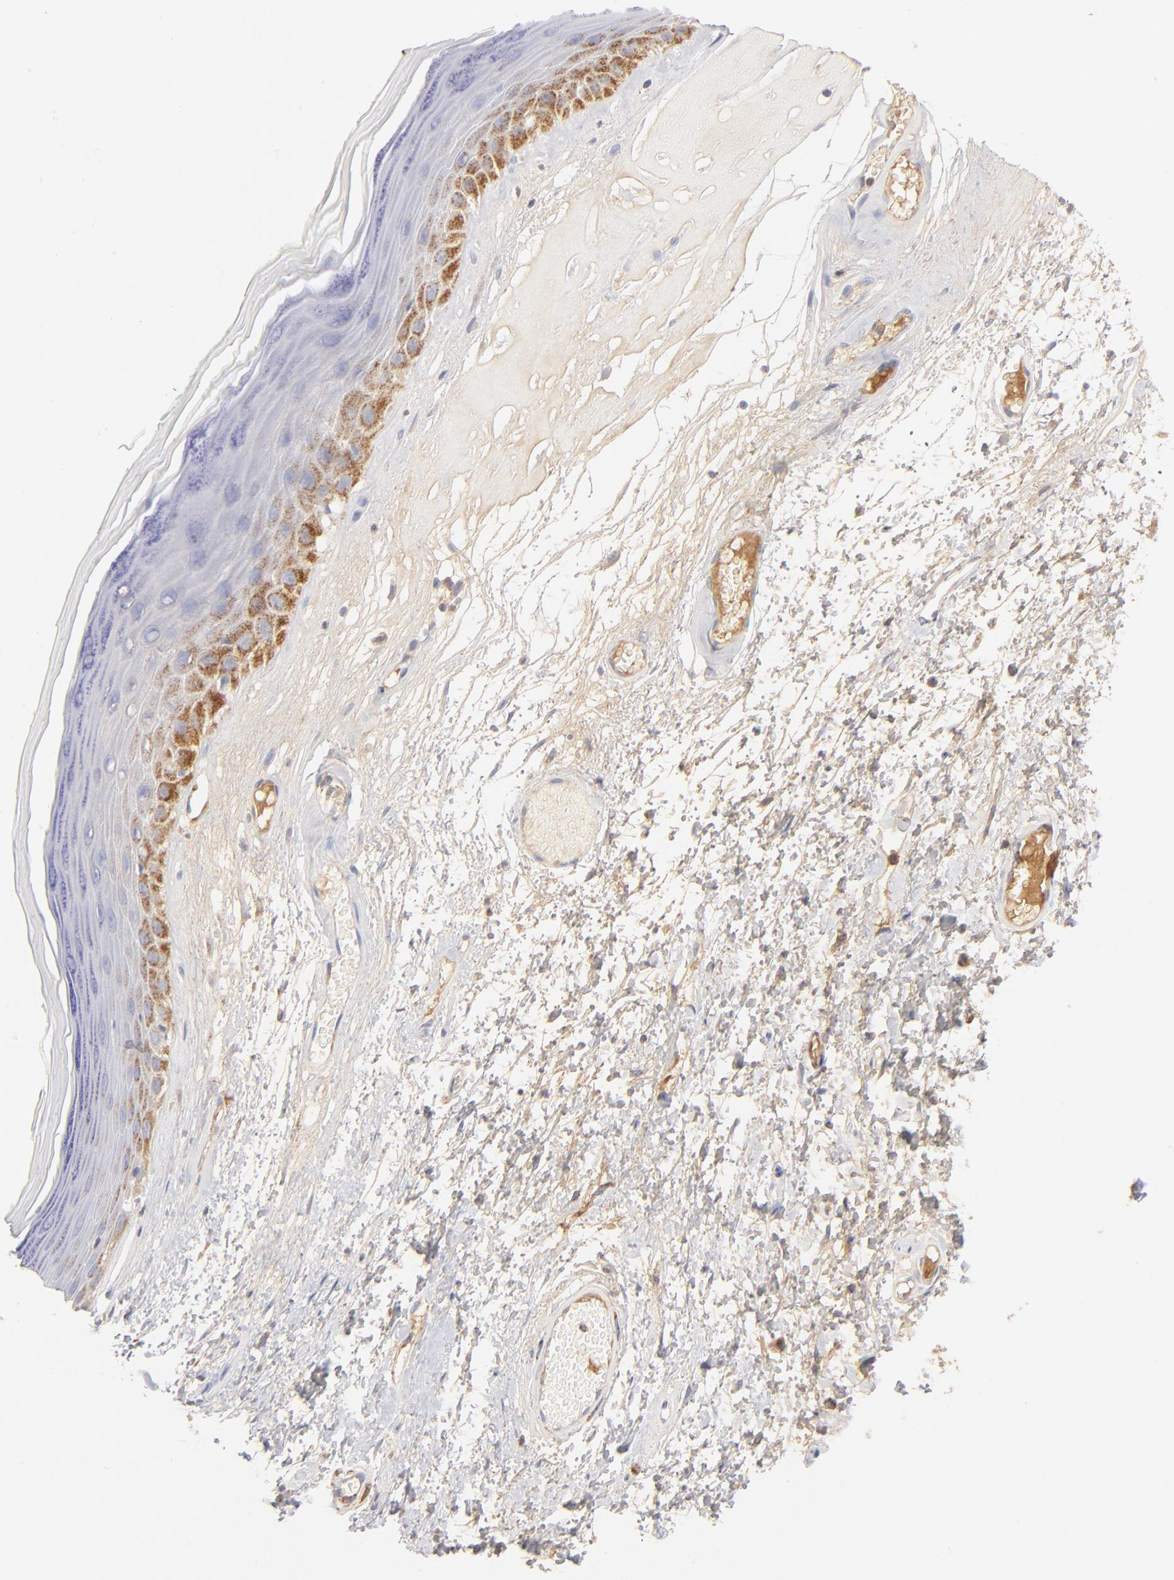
{"staining": {"intensity": "moderate", "quantity": "25%-75%", "location": "cytoplasmic/membranous"}, "tissue": "skin", "cell_type": "Epidermal cells", "image_type": "normal", "snomed": [{"axis": "morphology", "description": "Normal tissue, NOS"}, {"axis": "morphology", "description": "Inflammation, NOS"}, {"axis": "topography", "description": "Vulva"}], "caption": "The image demonstrates staining of unremarkable skin, revealing moderate cytoplasmic/membranous protein expression (brown color) within epidermal cells. The staining was performed using DAB (3,3'-diaminobenzidine), with brown indicating positive protein expression. Nuclei are stained blue with hematoxylin.", "gene": "DLAT", "patient": {"sex": "female", "age": 84}}